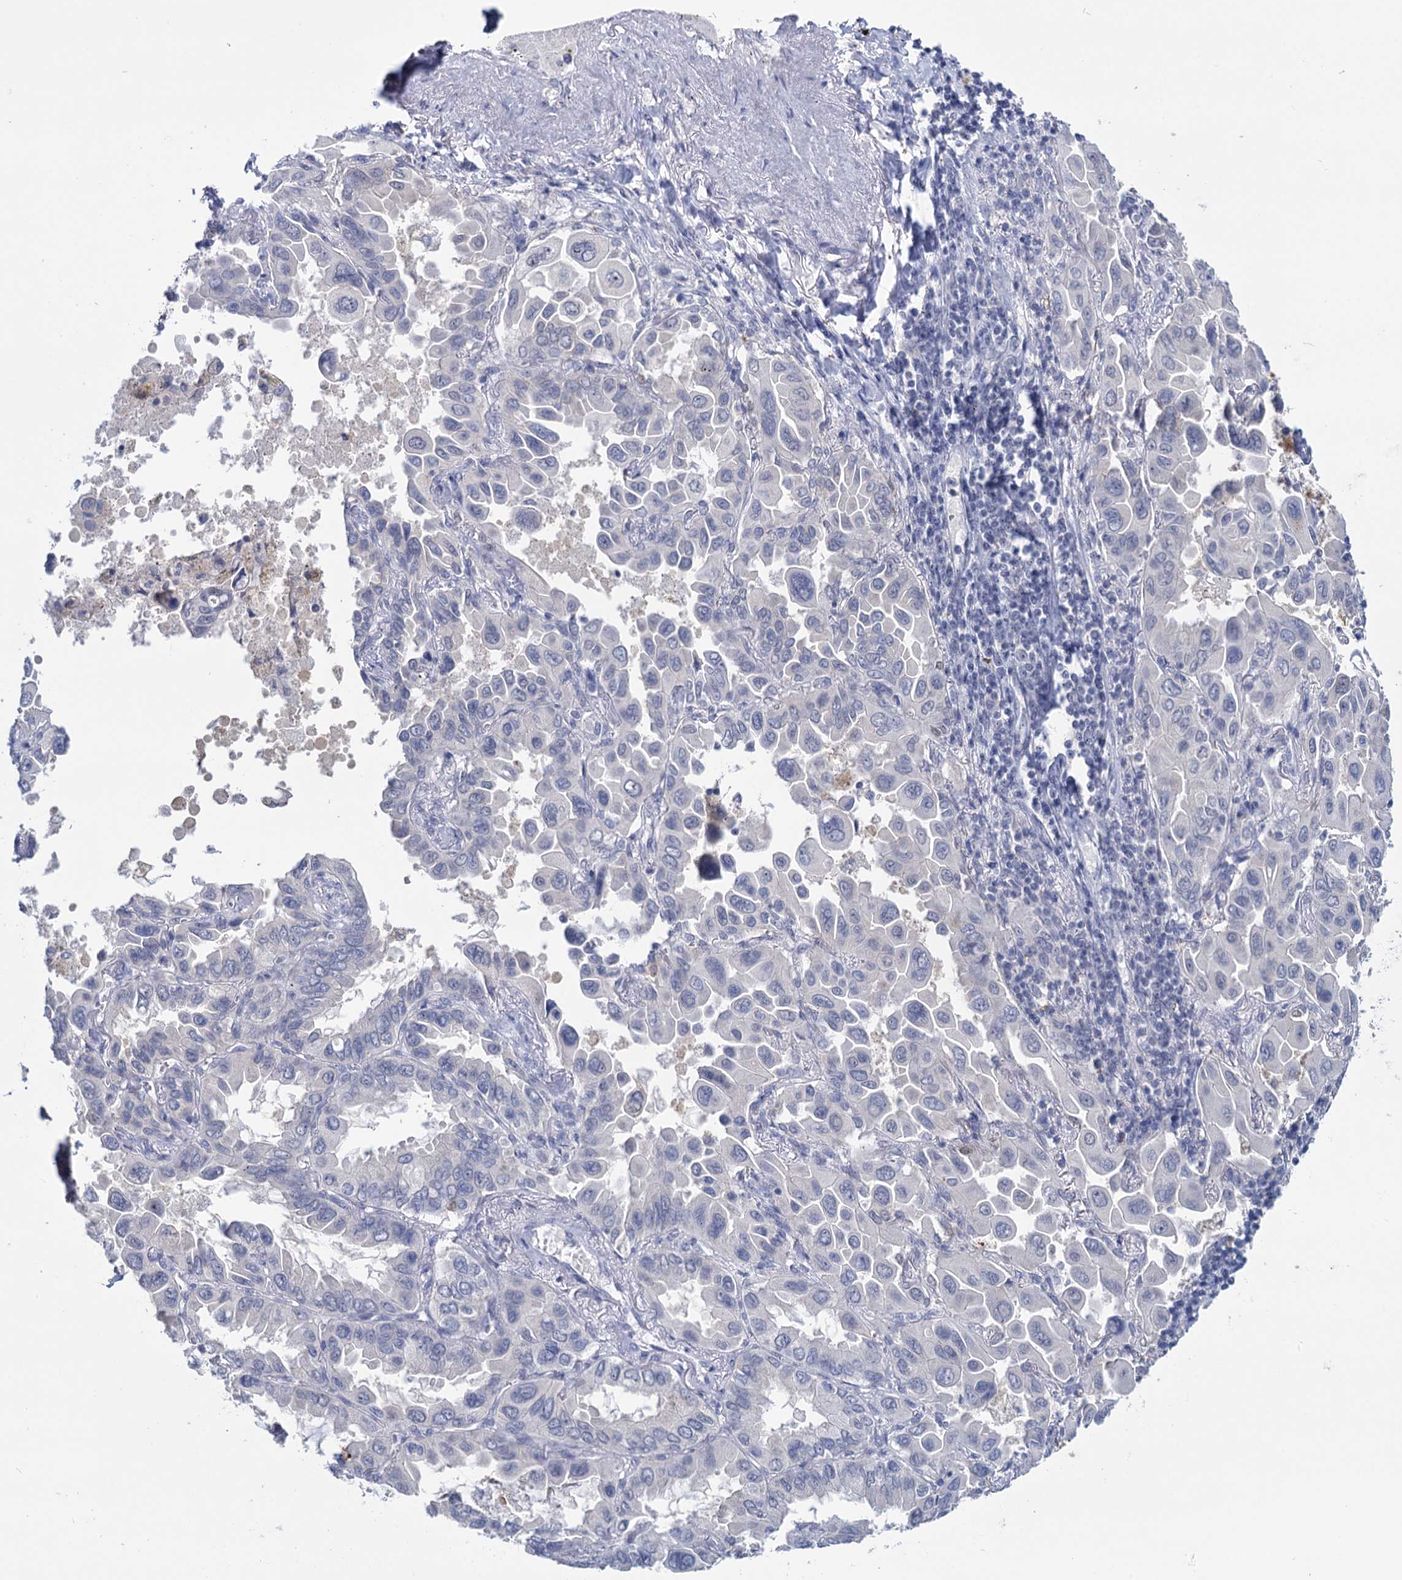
{"staining": {"intensity": "negative", "quantity": "none", "location": "none"}, "tissue": "lung cancer", "cell_type": "Tumor cells", "image_type": "cancer", "snomed": [{"axis": "morphology", "description": "Adenocarcinoma, NOS"}, {"axis": "topography", "description": "Lung"}], "caption": "This is an immunohistochemistry image of lung cancer. There is no expression in tumor cells.", "gene": "SFN", "patient": {"sex": "male", "age": 64}}